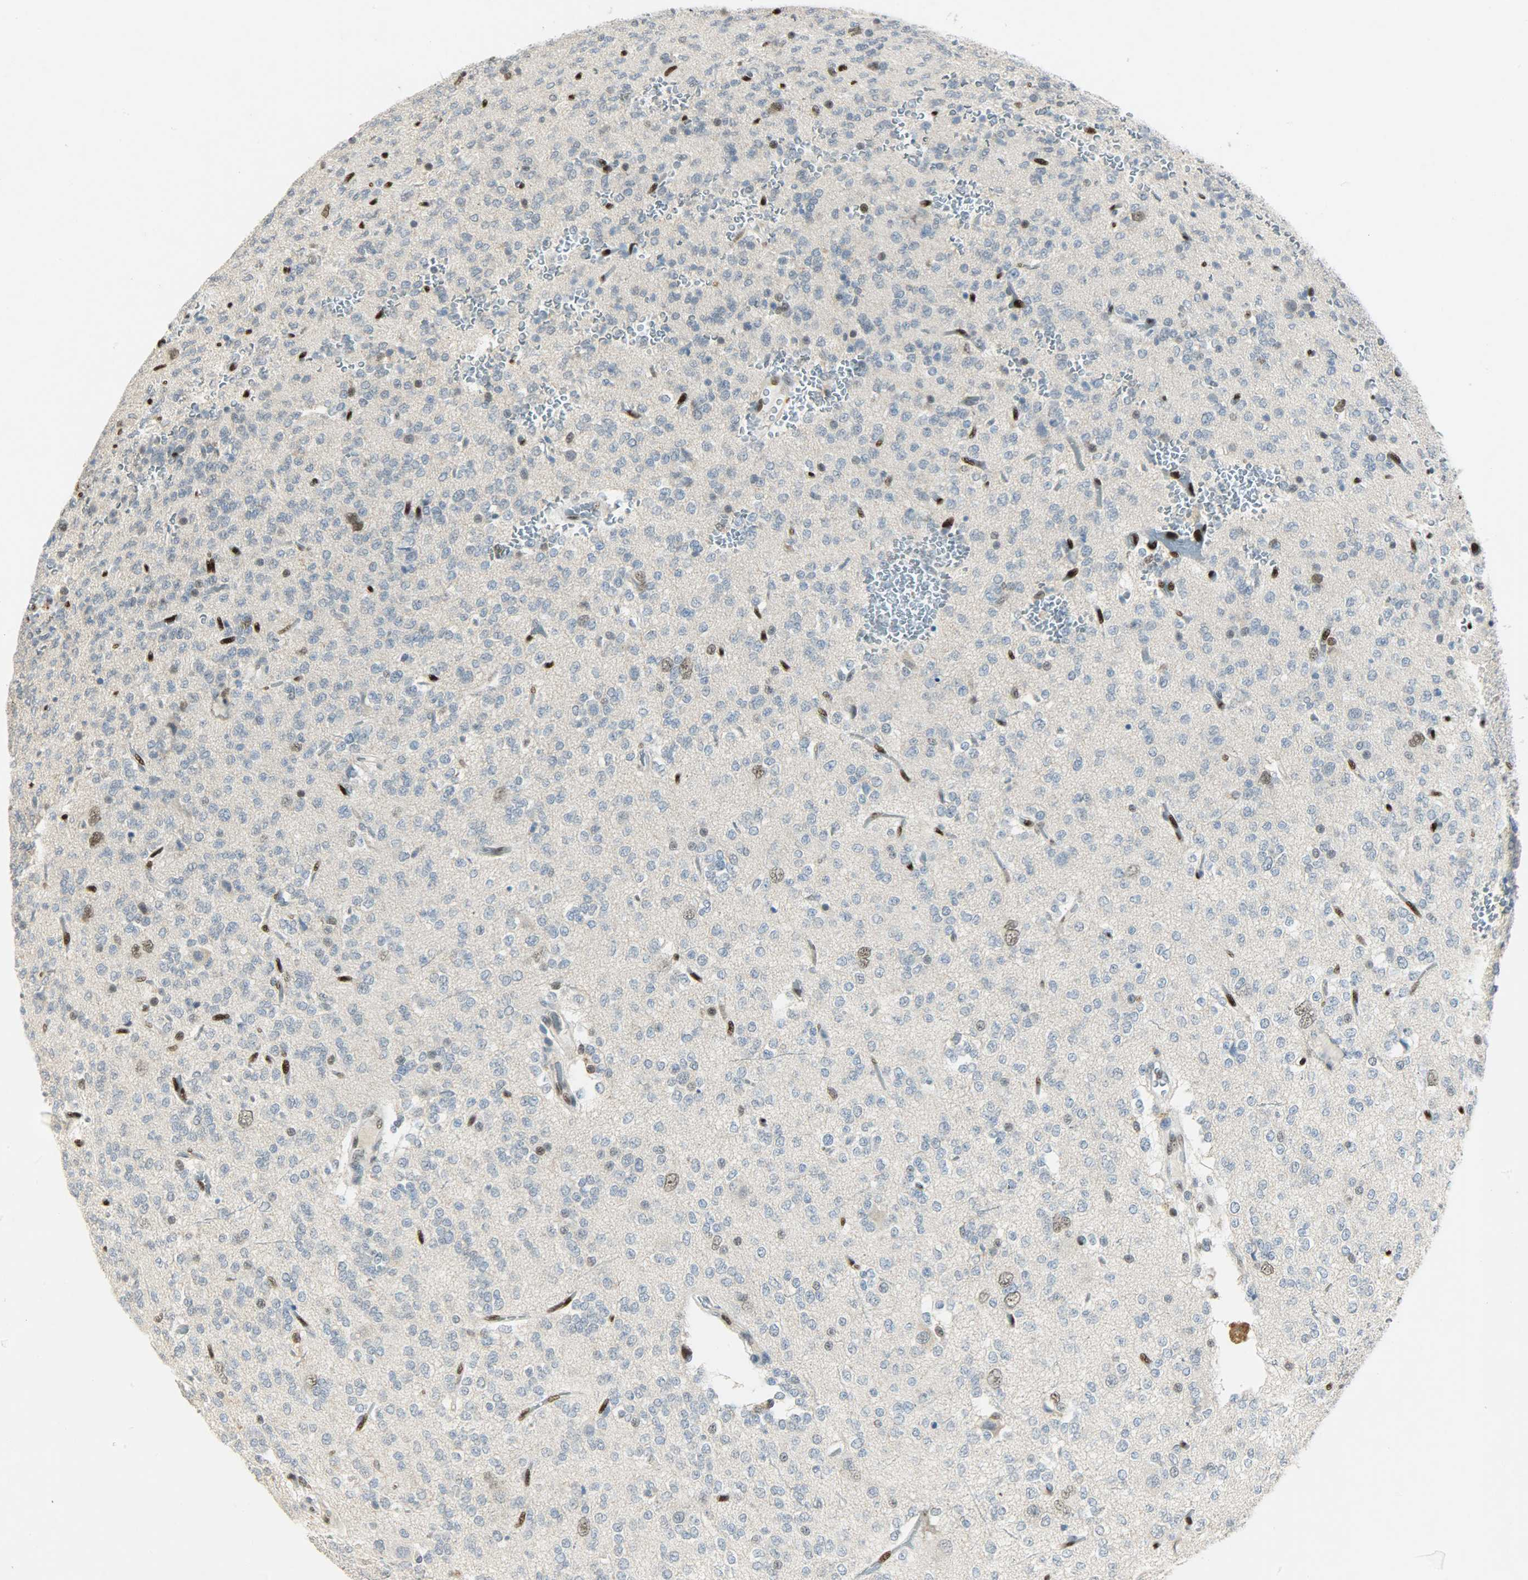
{"staining": {"intensity": "strong", "quantity": "<25%", "location": "nuclear"}, "tissue": "glioma", "cell_type": "Tumor cells", "image_type": "cancer", "snomed": [{"axis": "morphology", "description": "Glioma, malignant, Low grade"}, {"axis": "topography", "description": "Brain"}], "caption": "Immunohistochemical staining of human glioma exhibits medium levels of strong nuclear protein expression in approximately <25% of tumor cells. Using DAB (3,3'-diaminobenzidine) (brown) and hematoxylin (blue) stains, captured at high magnification using brightfield microscopy.", "gene": "PPARG", "patient": {"sex": "male", "age": 38}}